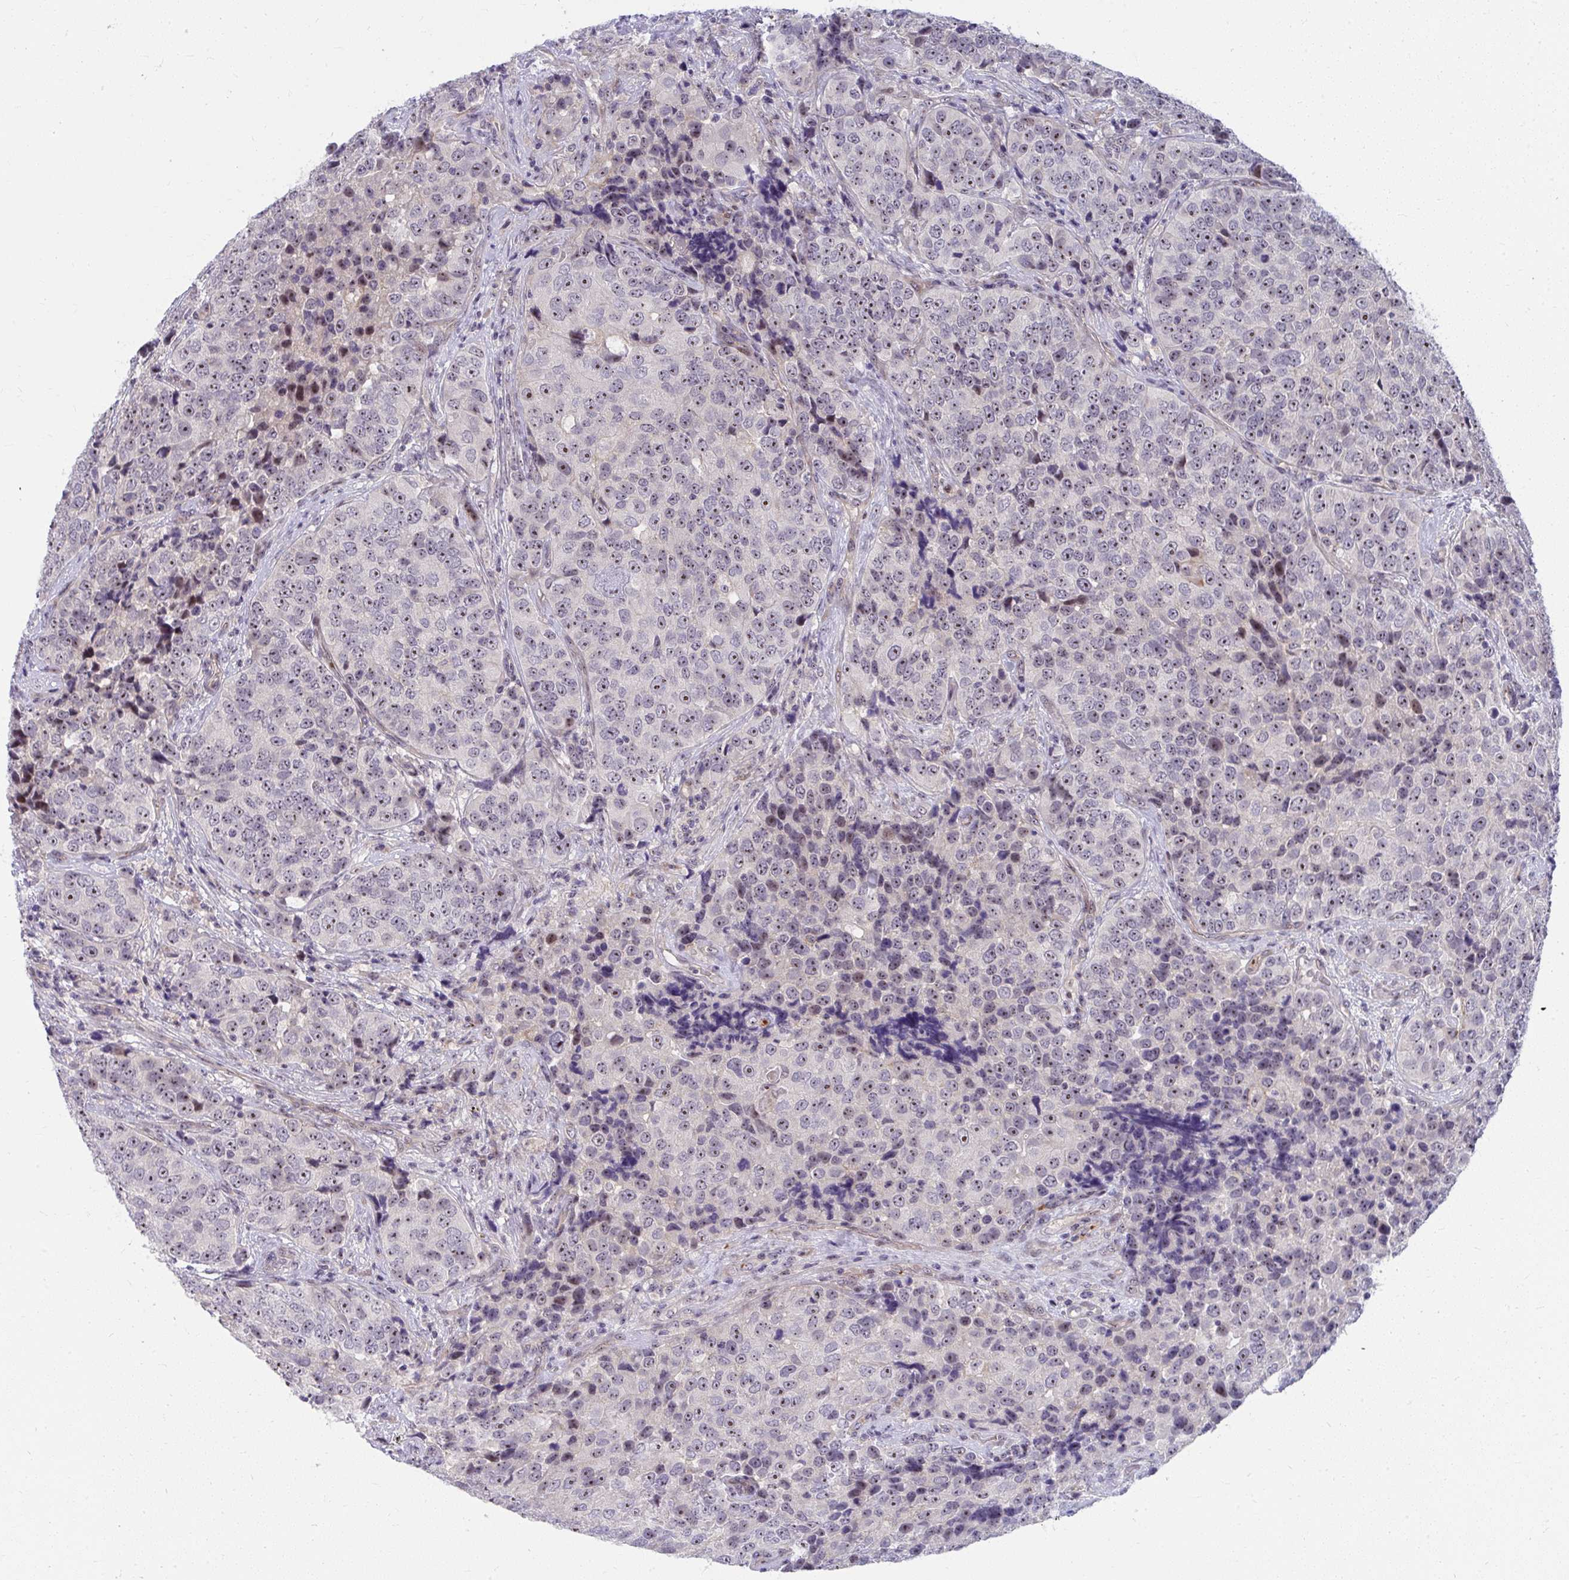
{"staining": {"intensity": "moderate", "quantity": "25%-75%", "location": "nuclear"}, "tissue": "urothelial cancer", "cell_type": "Tumor cells", "image_type": "cancer", "snomed": [{"axis": "morphology", "description": "Urothelial carcinoma, NOS"}, {"axis": "topography", "description": "Urinary bladder"}], "caption": "Immunohistochemistry (DAB) staining of human transitional cell carcinoma demonstrates moderate nuclear protein expression in about 25%-75% of tumor cells.", "gene": "MUS81", "patient": {"sex": "male", "age": 52}}